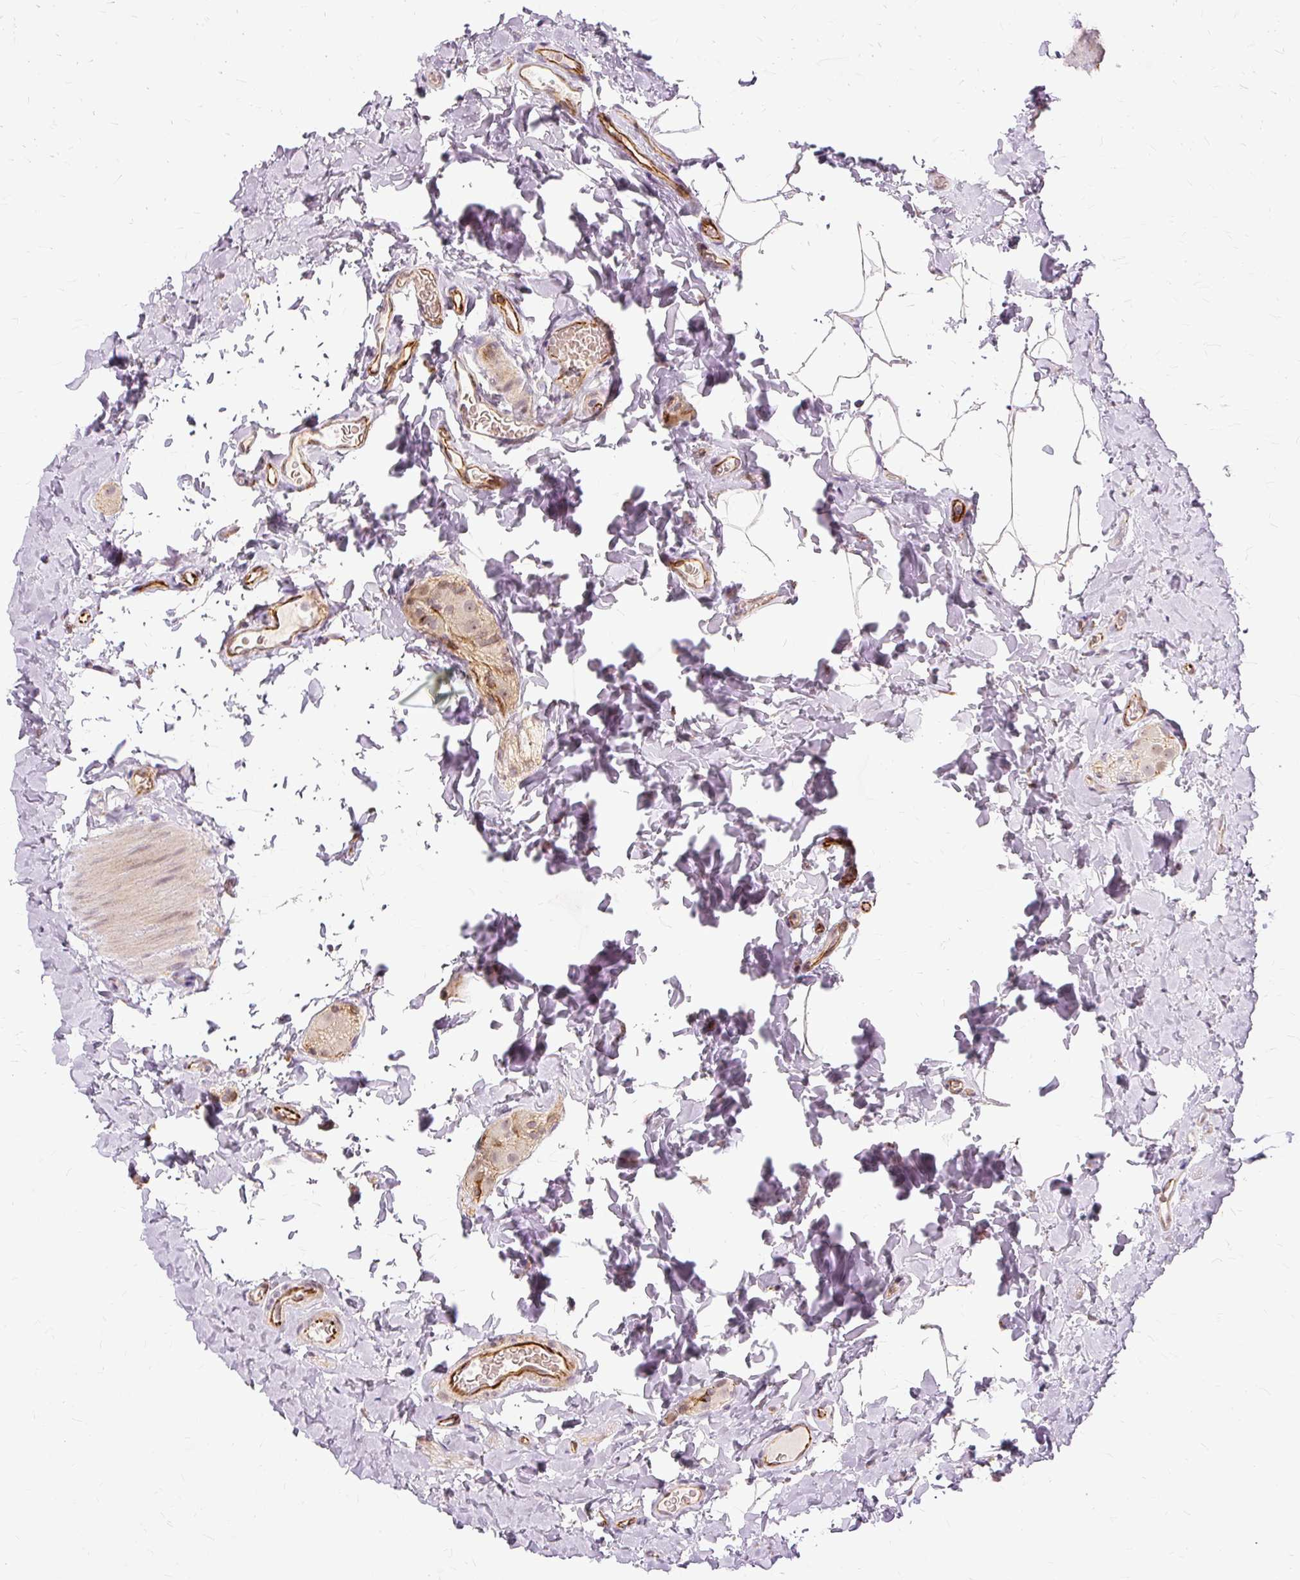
{"staining": {"intensity": "moderate", "quantity": ">75%", "location": "cytoplasmic/membranous"}, "tissue": "colon", "cell_type": "Endothelial cells", "image_type": "normal", "snomed": [{"axis": "morphology", "description": "Normal tissue, NOS"}, {"axis": "topography", "description": "Colon"}], "caption": "Colon stained for a protein exhibits moderate cytoplasmic/membranous positivity in endothelial cells. (Stains: DAB (3,3'-diaminobenzidine) in brown, nuclei in blue, Microscopy: brightfield microscopy at high magnification).", "gene": "MMACHC", "patient": {"sex": "male", "age": 46}}